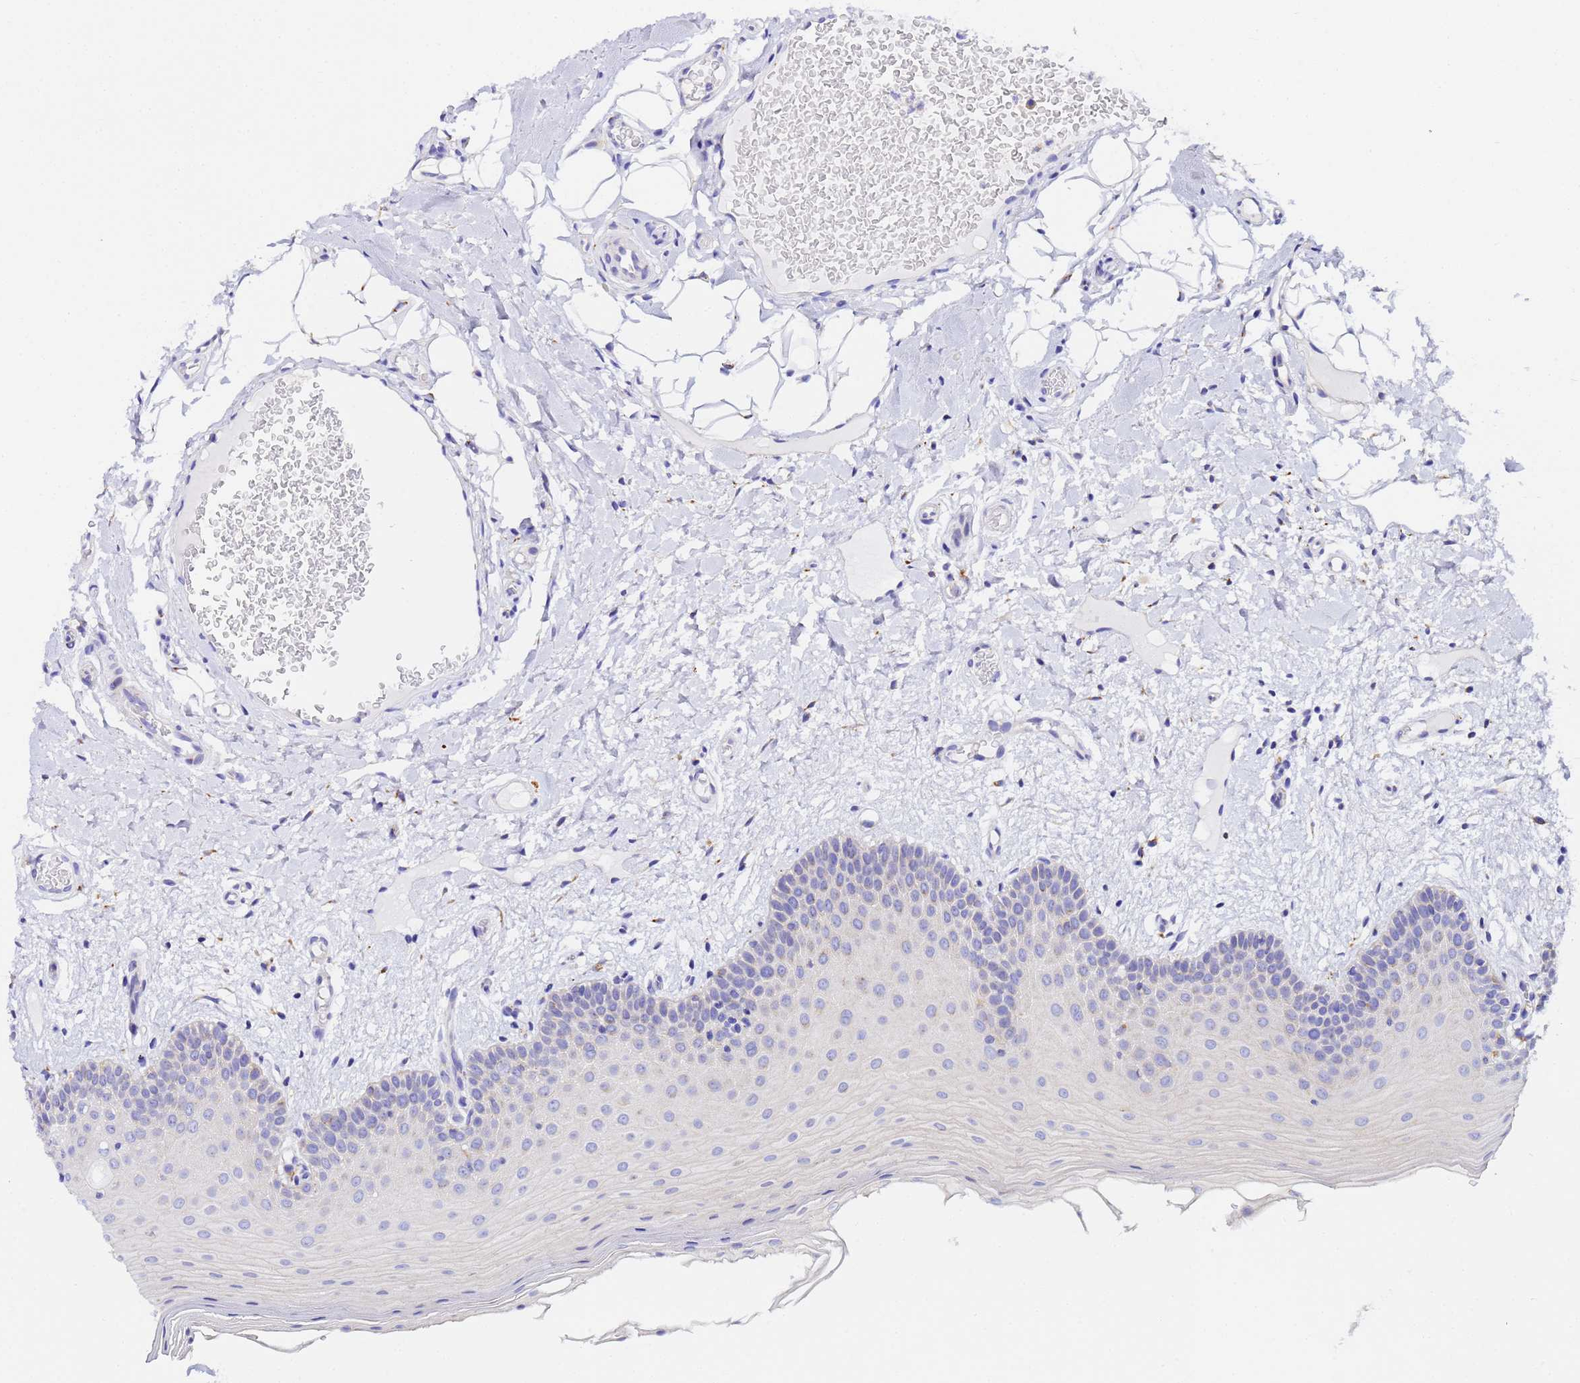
{"staining": {"intensity": "negative", "quantity": "none", "location": "none"}, "tissue": "oral mucosa", "cell_type": "Squamous epithelial cells", "image_type": "normal", "snomed": [{"axis": "morphology", "description": "Normal tissue, NOS"}, {"axis": "topography", "description": "Oral tissue"}, {"axis": "topography", "description": "Tounge, NOS"}], "caption": "A micrograph of oral mucosa stained for a protein reveals no brown staining in squamous epithelial cells.", "gene": "VTI1B", "patient": {"sex": "male", "age": 47}}